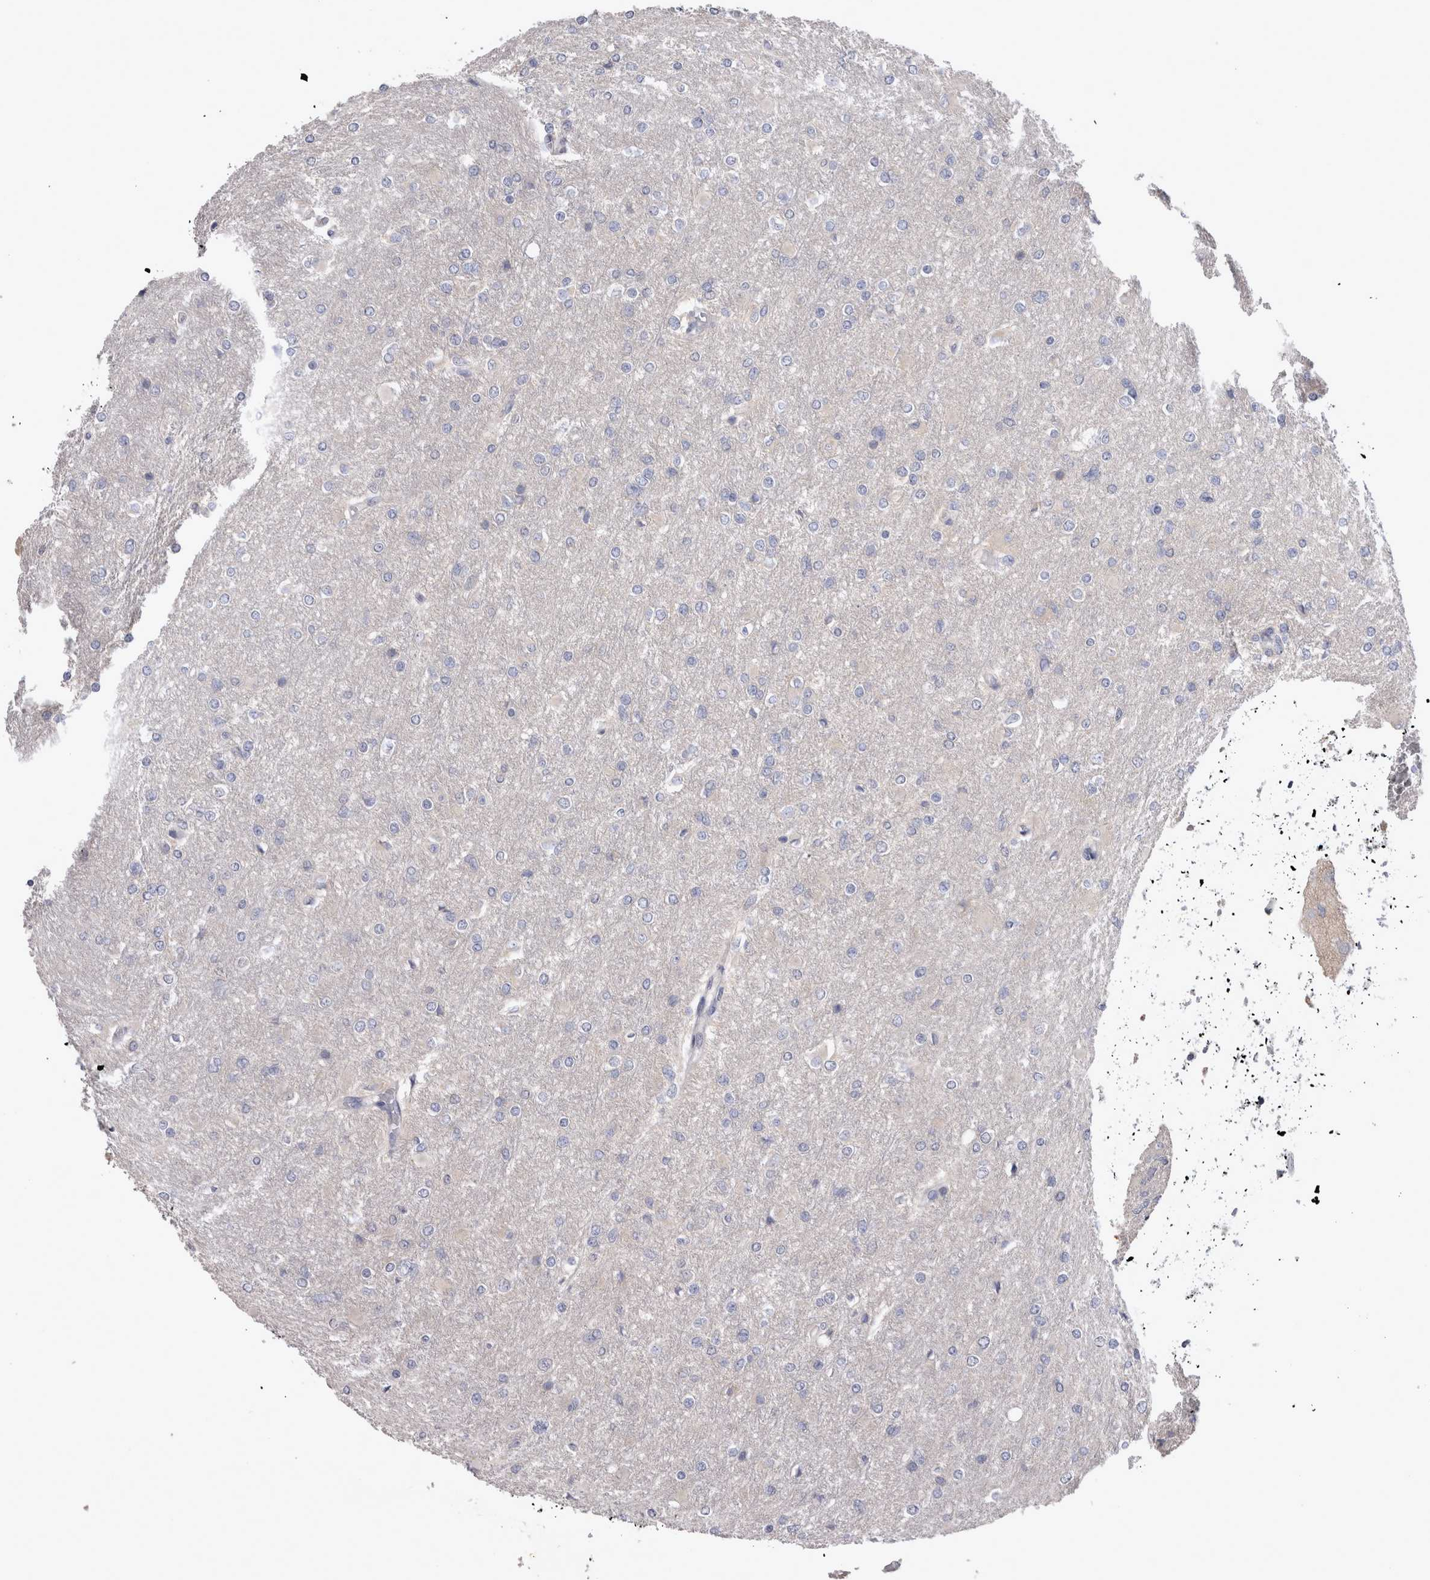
{"staining": {"intensity": "negative", "quantity": "none", "location": "none"}, "tissue": "glioma", "cell_type": "Tumor cells", "image_type": "cancer", "snomed": [{"axis": "morphology", "description": "Glioma, malignant, High grade"}, {"axis": "topography", "description": "Cerebral cortex"}], "caption": "High magnification brightfield microscopy of malignant glioma (high-grade) stained with DAB (3,3'-diaminobenzidine) (brown) and counterstained with hematoxylin (blue): tumor cells show no significant staining. The staining was performed using DAB to visualize the protein expression in brown, while the nuclei were stained in blue with hematoxylin (Magnification: 20x).", "gene": "LRRC40", "patient": {"sex": "female", "age": 36}}